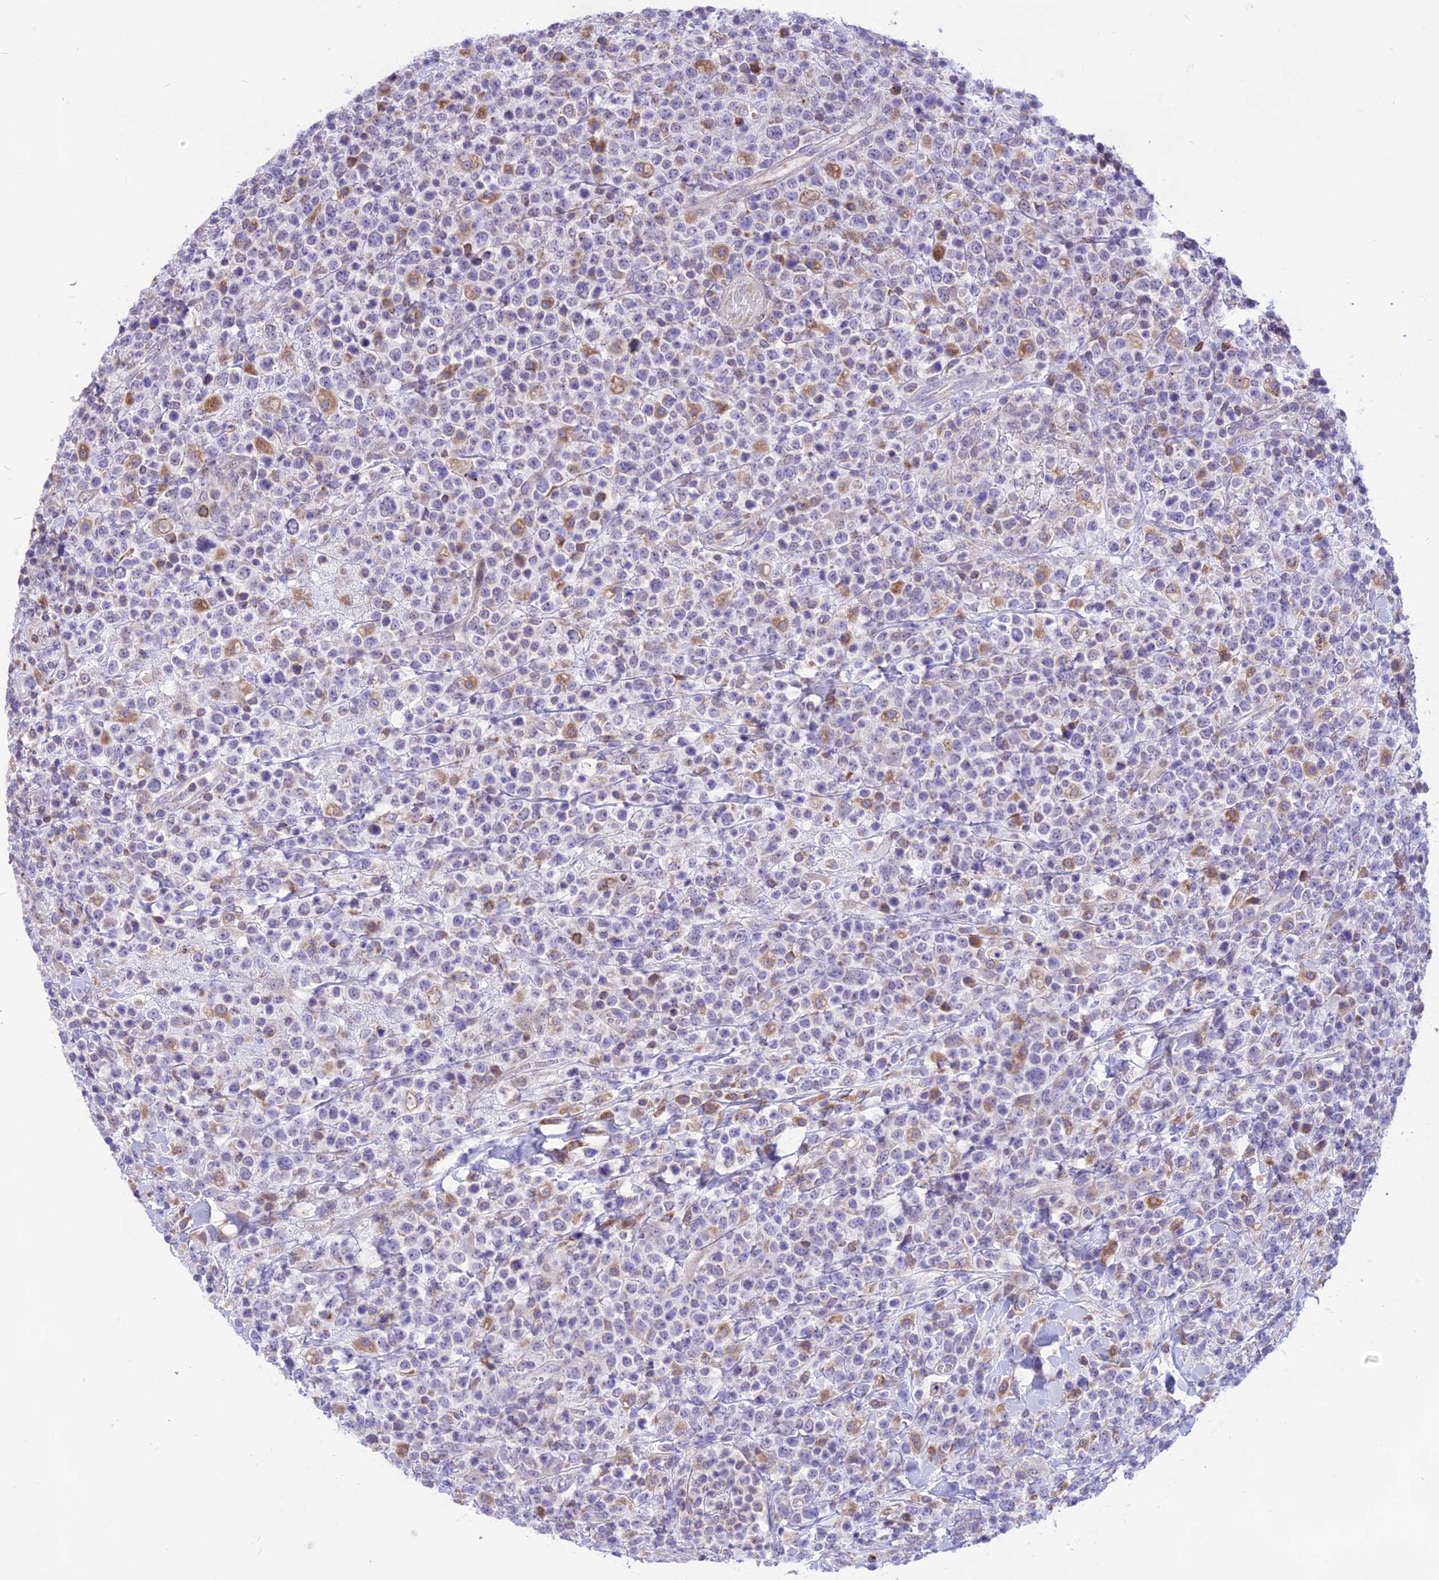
{"staining": {"intensity": "weak", "quantity": "<25%", "location": "cytoplasmic/membranous"}, "tissue": "lymphoma", "cell_type": "Tumor cells", "image_type": "cancer", "snomed": [{"axis": "morphology", "description": "Malignant lymphoma, non-Hodgkin's type, High grade"}, {"axis": "topography", "description": "Colon"}], "caption": "A high-resolution histopathology image shows IHC staining of lymphoma, which exhibits no significant expression in tumor cells.", "gene": "DOC2B", "patient": {"sex": "female", "age": 53}}